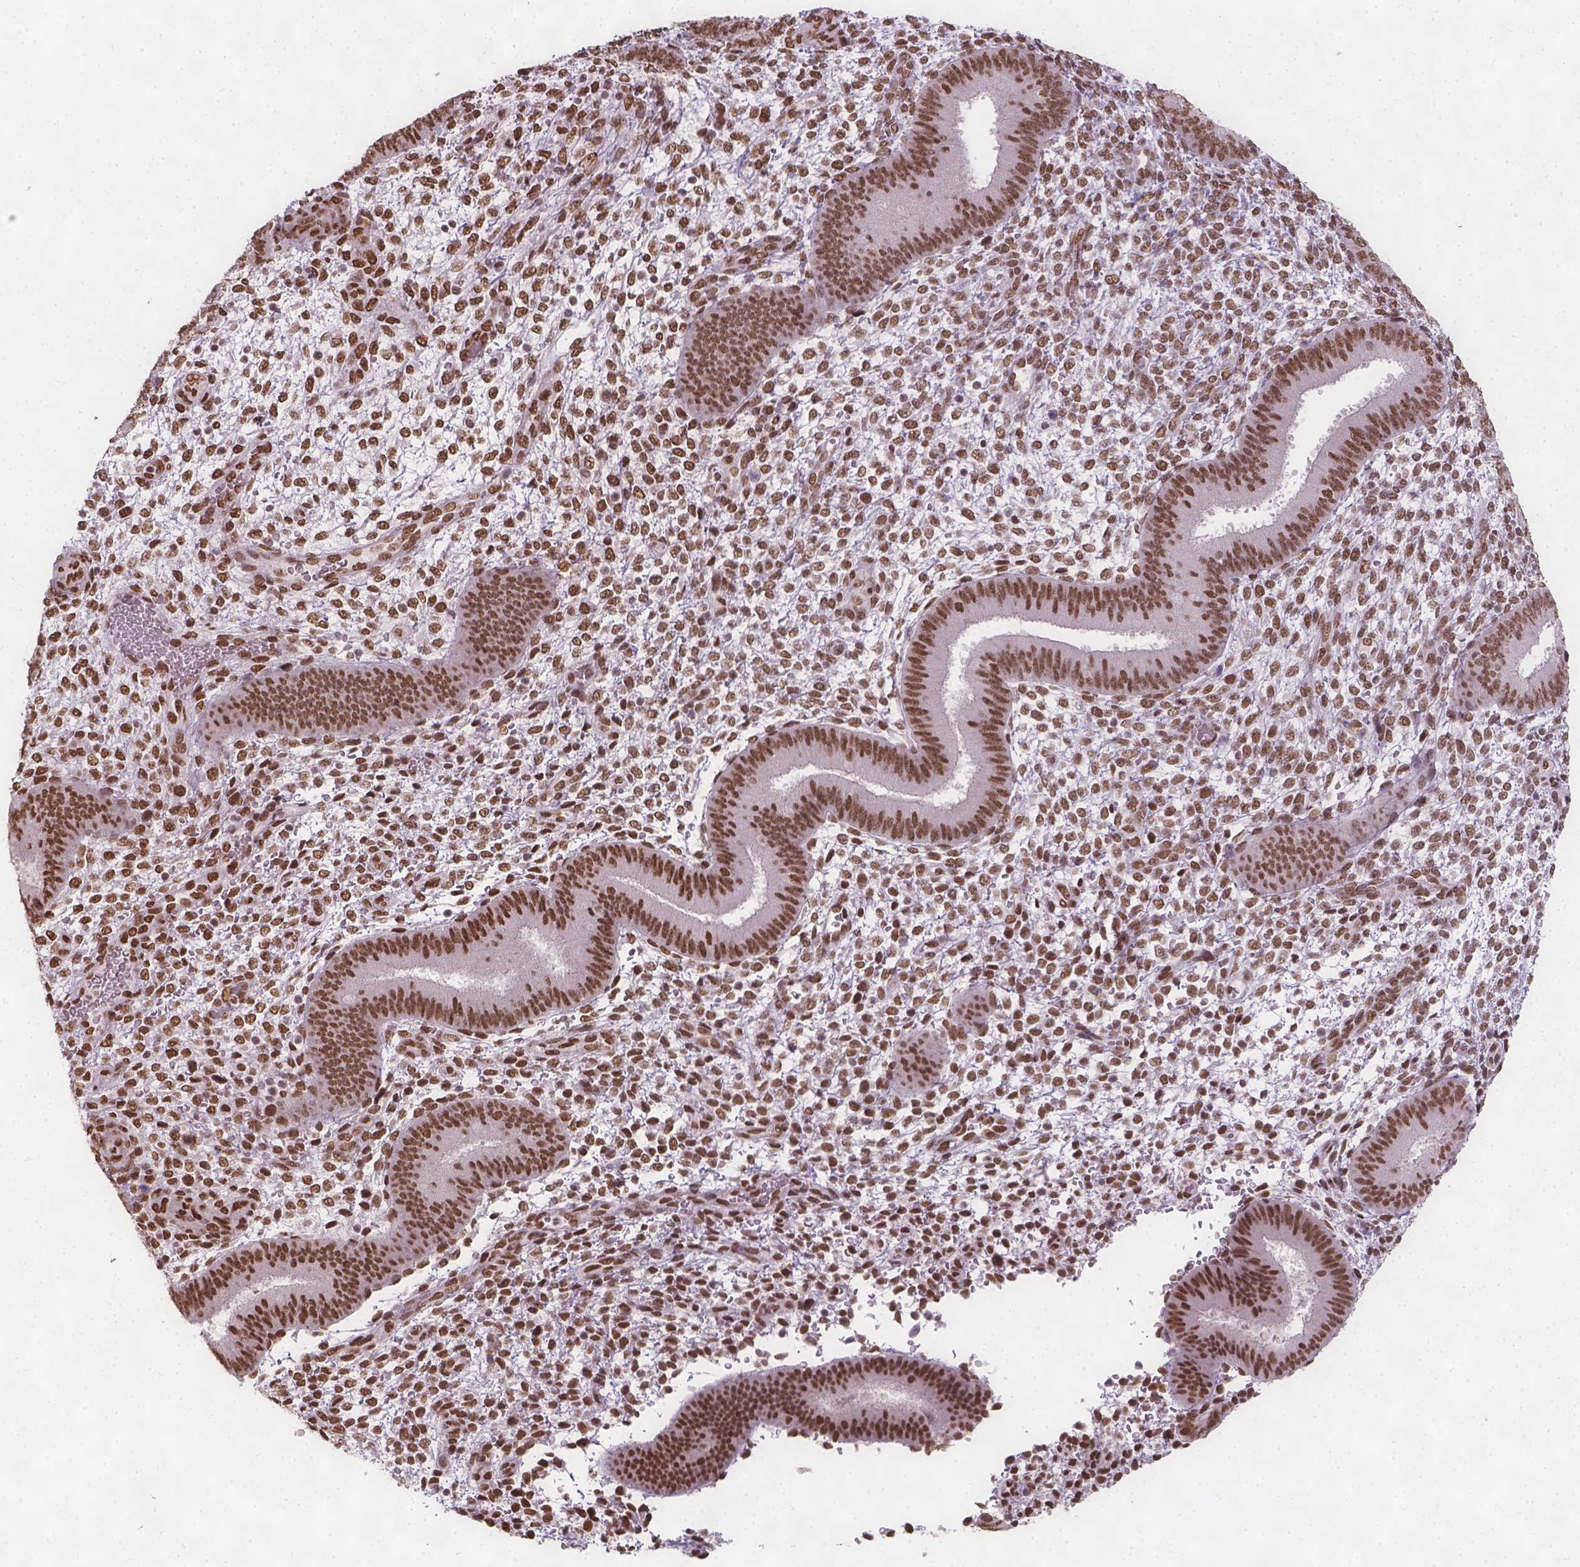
{"staining": {"intensity": "moderate", "quantity": "25%-75%", "location": "nuclear"}, "tissue": "endometrium", "cell_type": "Cells in endometrial stroma", "image_type": "normal", "snomed": [{"axis": "morphology", "description": "Normal tissue, NOS"}, {"axis": "topography", "description": "Endometrium"}], "caption": "Cells in endometrial stroma show medium levels of moderate nuclear positivity in about 25%-75% of cells in normal human endometrium. (DAB = brown stain, brightfield microscopy at high magnification).", "gene": "FANCE", "patient": {"sex": "female", "age": 39}}